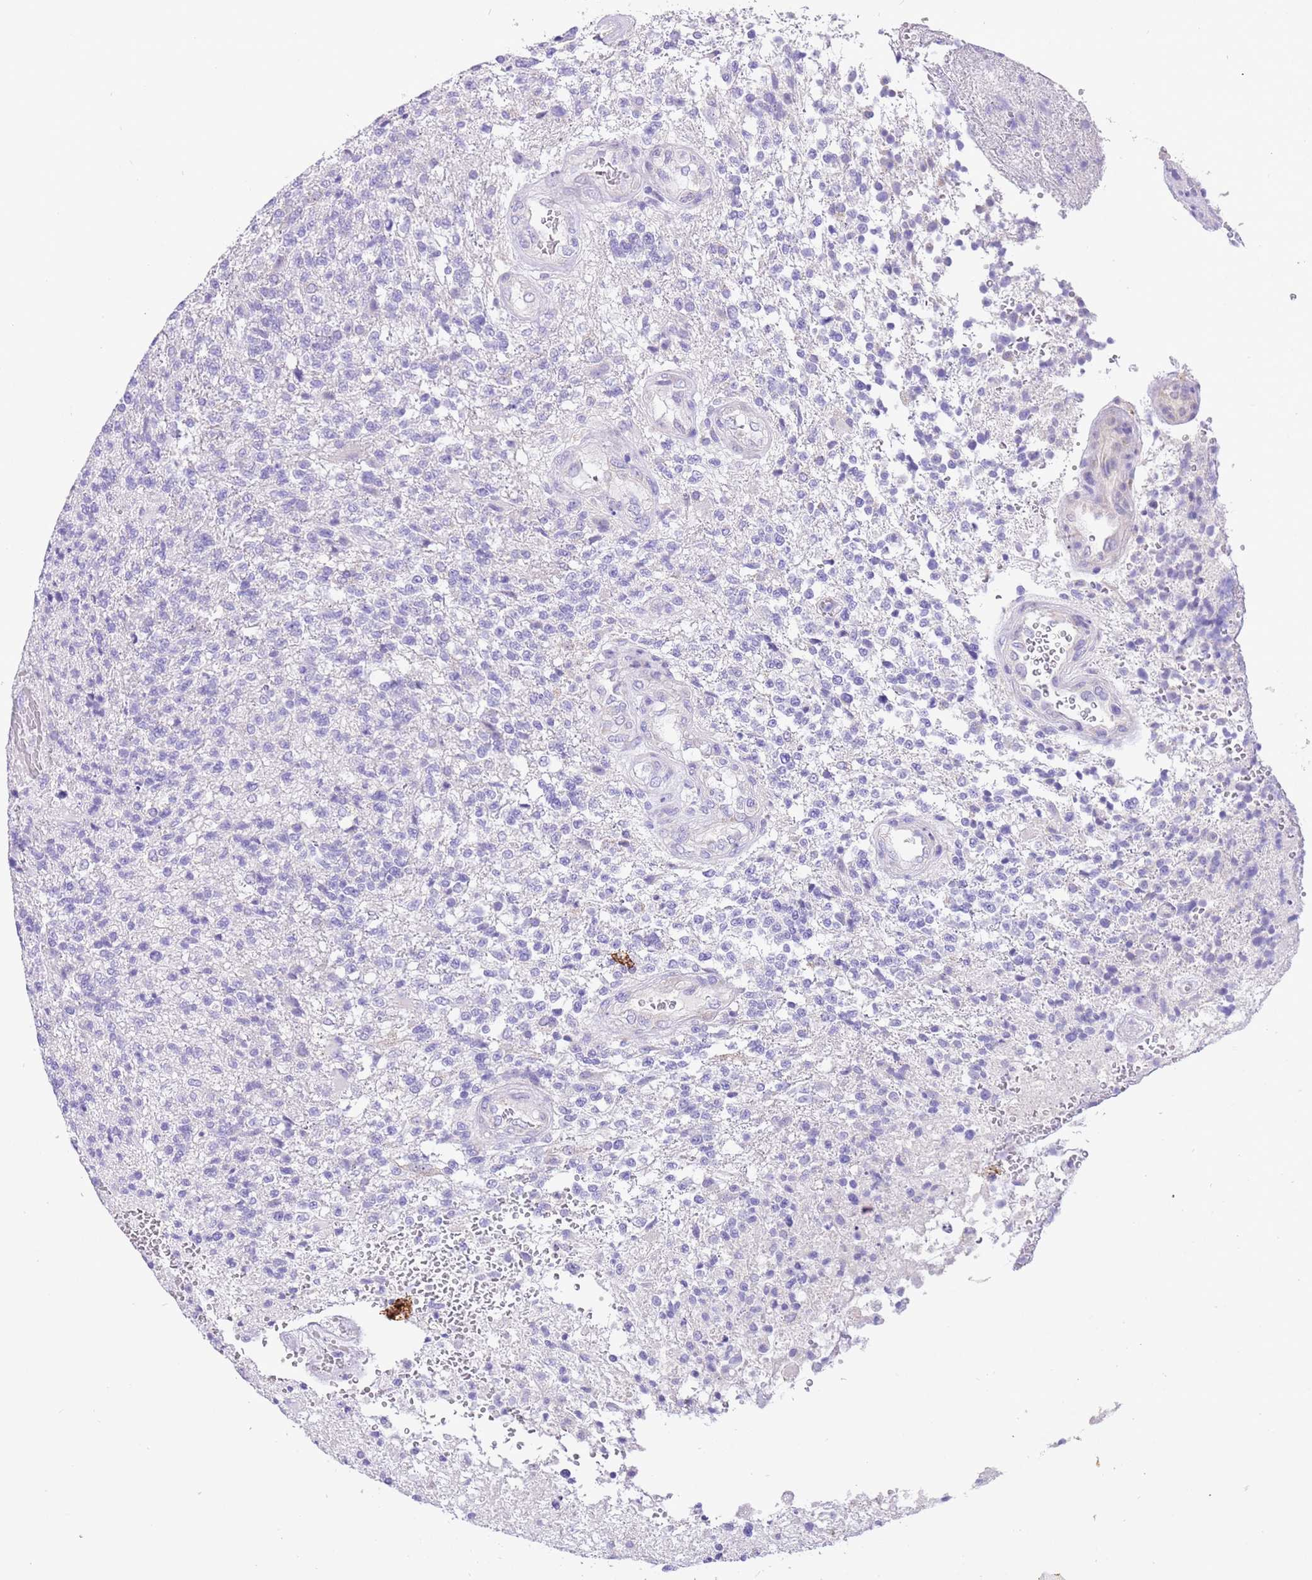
{"staining": {"intensity": "negative", "quantity": "none", "location": "none"}, "tissue": "glioma", "cell_type": "Tumor cells", "image_type": "cancer", "snomed": [{"axis": "morphology", "description": "Glioma, malignant, High grade"}, {"axis": "topography", "description": "Brain"}], "caption": "Glioma was stained to show a protein in brown. There is no significant positivity in tumor cells.", "gene": "R3HDM4", "patient": {"sex": "male", "age": 56}}